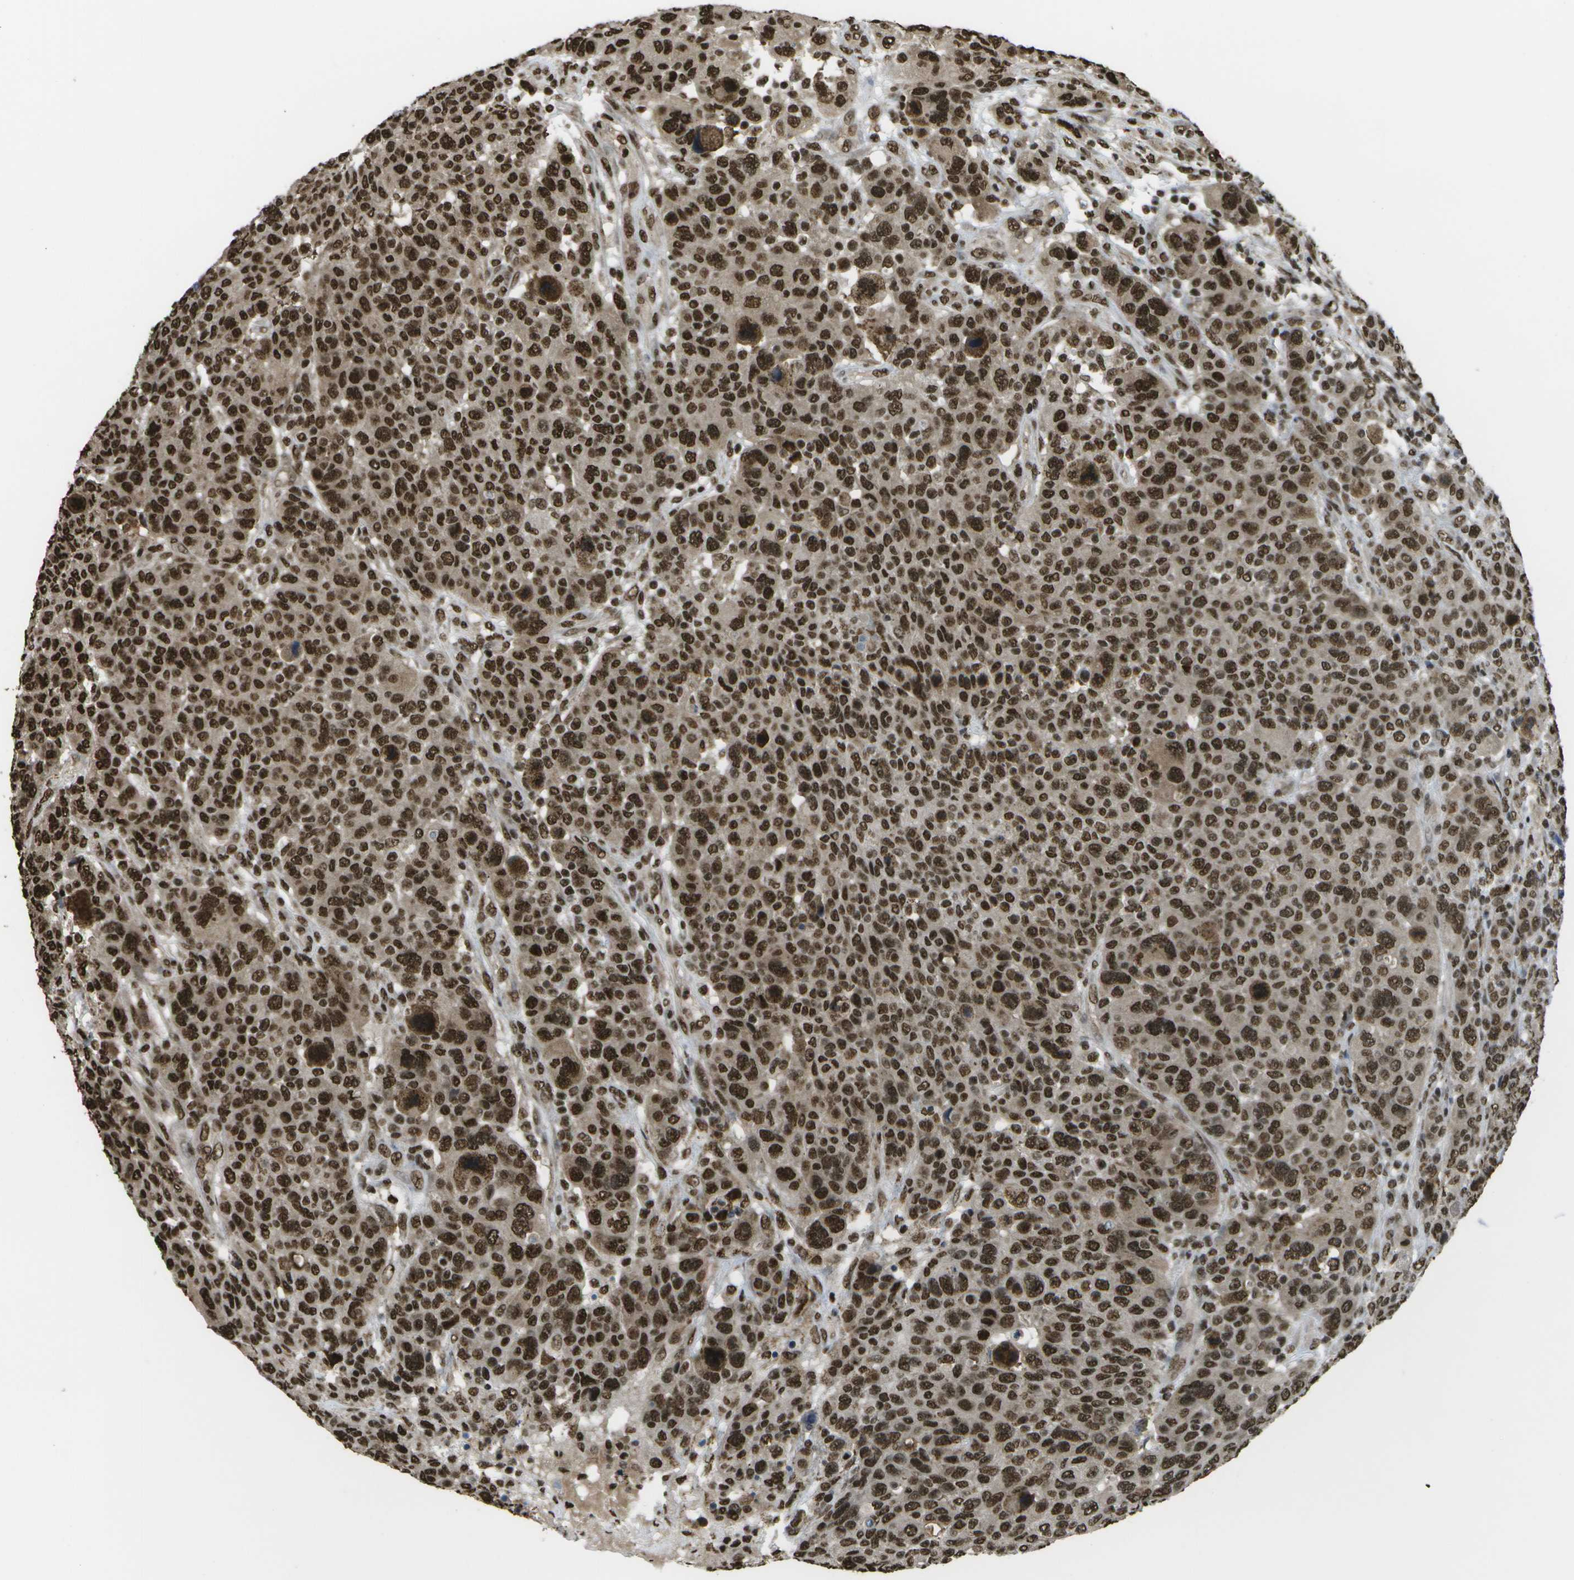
{"staining": {"intensity": "strong", "quantity": ">75%", "location": "nuclear"}, "tissue": "breast cancer", "cell_type": "Tumor cells", "image_type": "cancer", "snomed": [{"axis": "morphology", "description": "Duct carcinoma"}, {"axis": "topography", "description": "Breast"}], "caption": "IHC photomicrograph of breast cancer (intraductal carcinoma) stained for a protein (brown), which shows high levels of strong nuclear staining in approximately >75% of tumor cells.", "gene": "SPEN", "patient": {"sex": "female", "age": 50}}